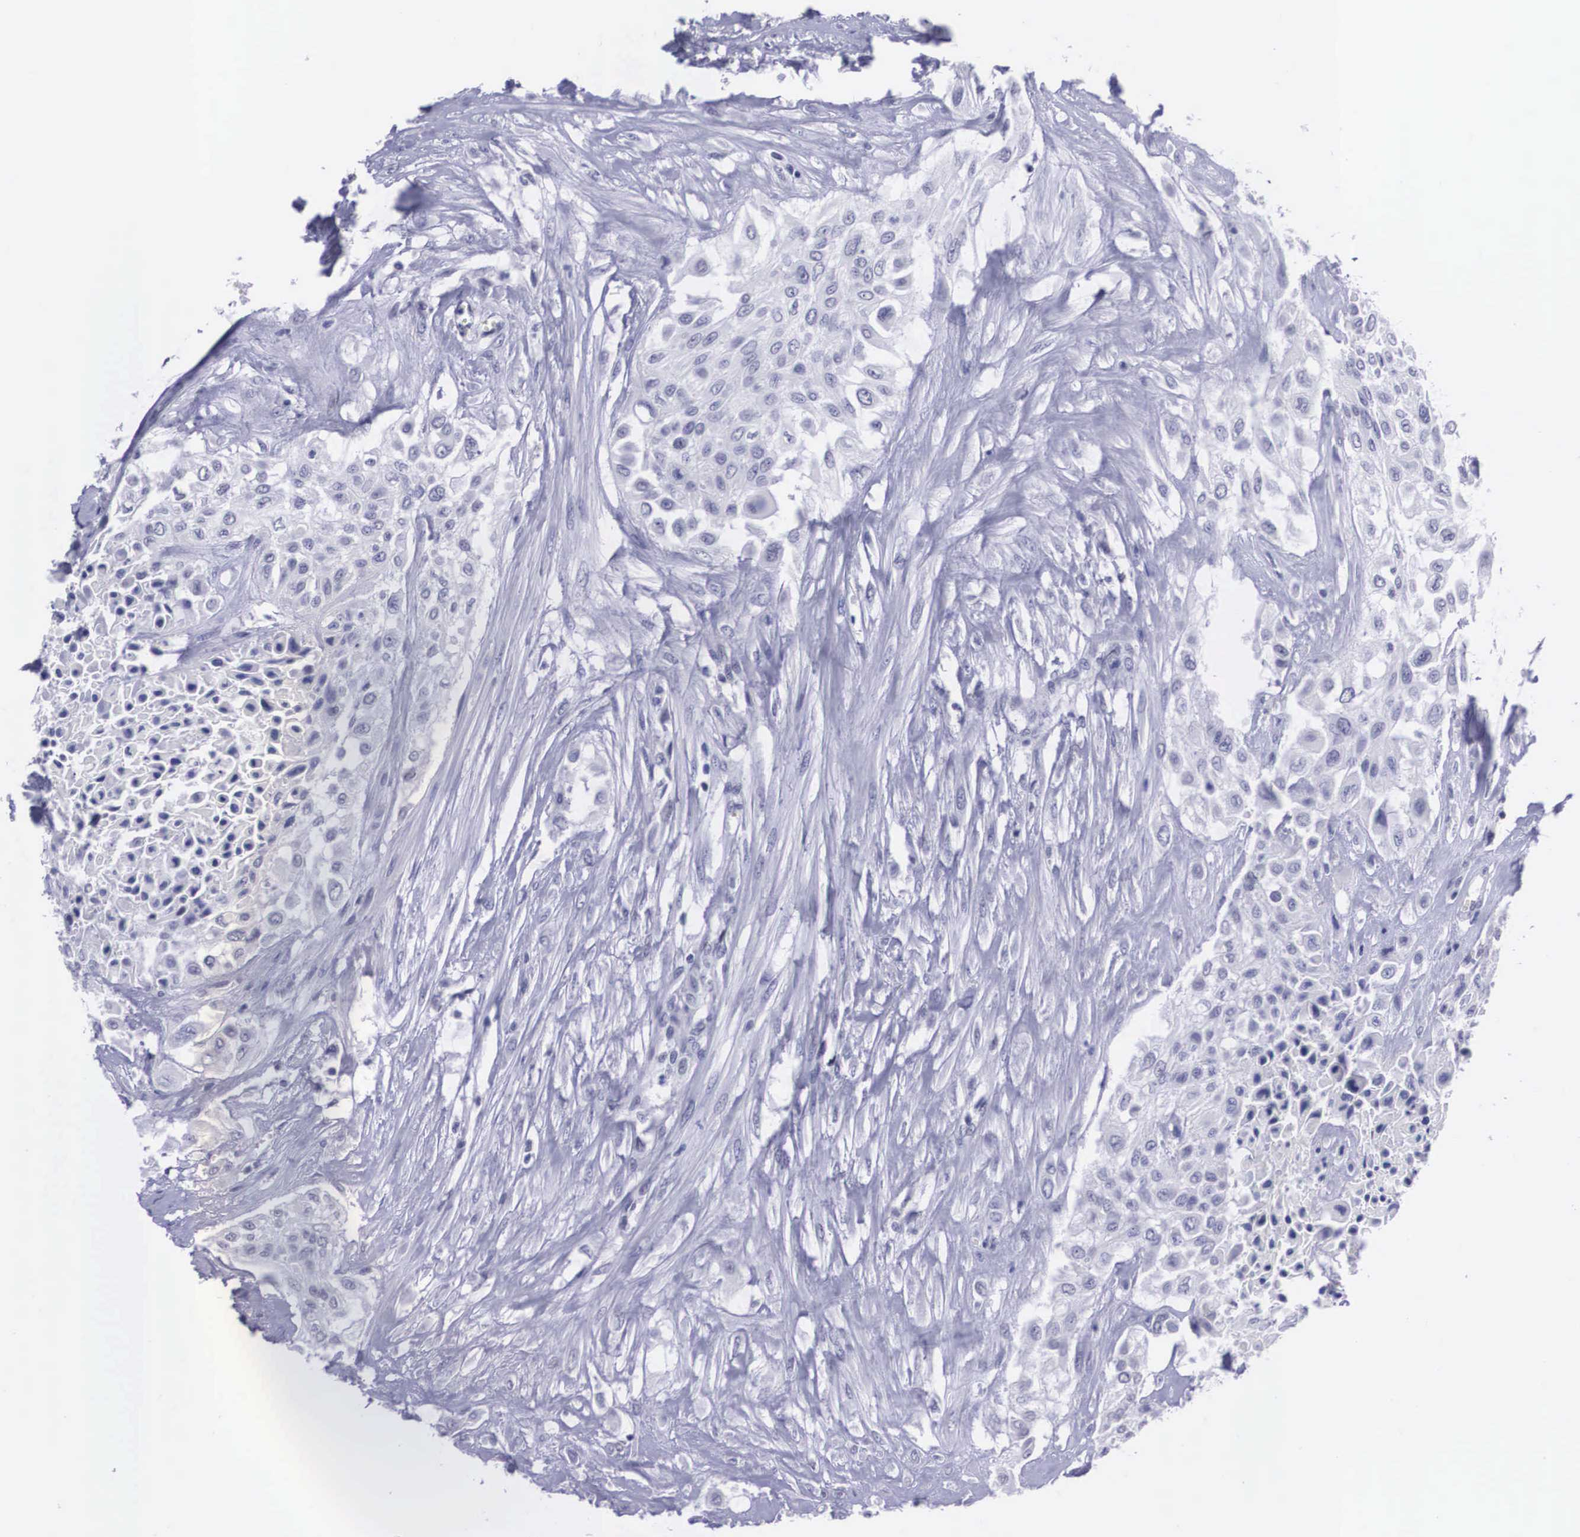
{"staining": {"intensity": "negative", "quantity": "none", "location": "none"}, "tissue": "urothelial cancer", "cell_type": "Tumor cells", "image_type": "cancer", "snomed": [{"axis": "morphology", "description": "Urothelial carcinoma, High grade"}, {"axis": "topography", "description": "Urinary bladder"}], "caption": "Immunohistochemistry micrograph of neoplastic tissue: urothelial cancer stained with DAB (3,3'-diaminobenzidine) shows no significant protein expression in tumor cells. (DAB immunohistochemistry, high magnification).", "gene": "C22orf31", "patient": {"sex": "male", "age": 57}}